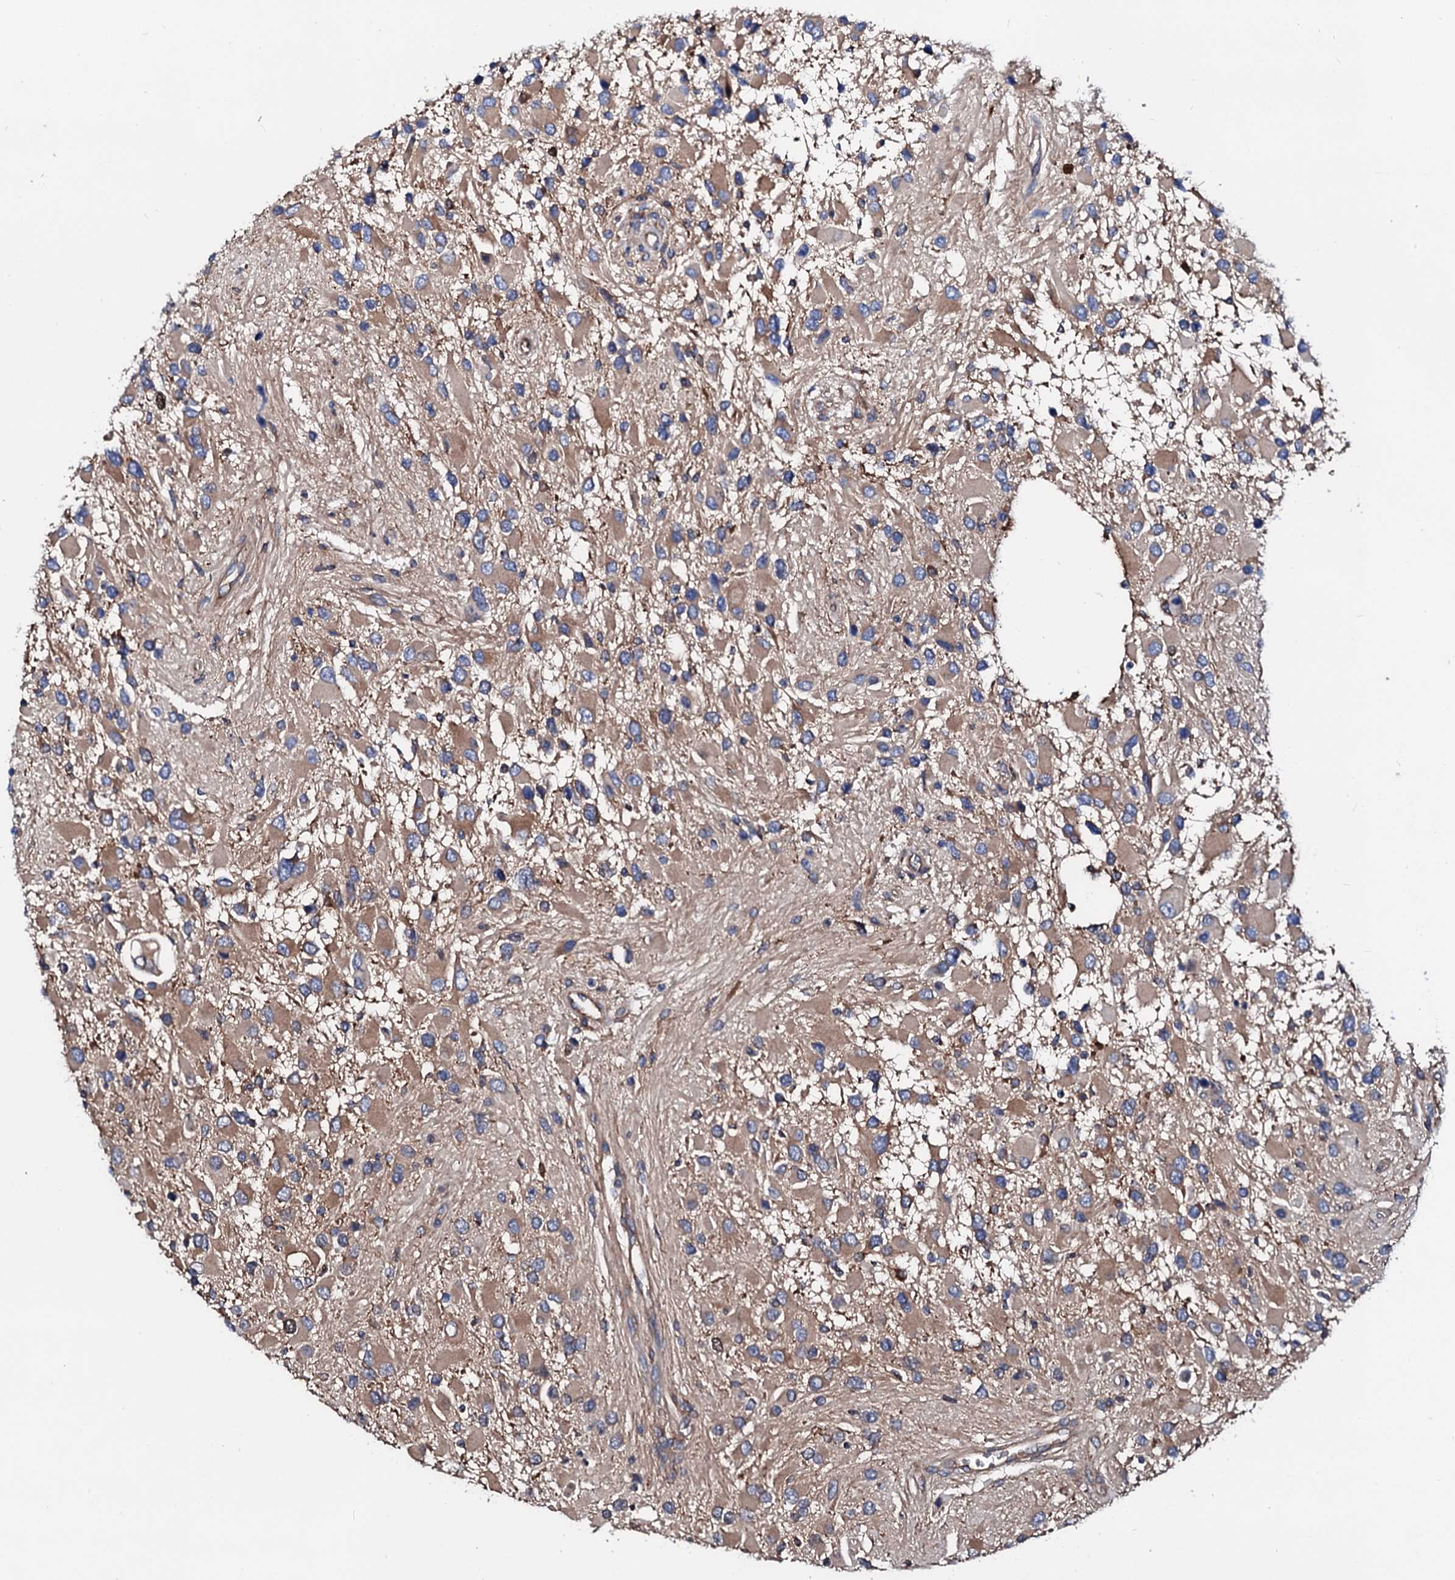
{"staining": {"intensity": "moderate", "quantity": ">75%", "location": "cytoplasmic/membranous"}, "tissue": "glioma", "cell_type": "Tumor cells", "image_type": "cancer", "snomed": [{"axis": "morphology", "description": "Glioma, malignant, High grade"}, {"axis": "topography", "description": "Brain"}], "caption": "Immunohistochemical staining of human malignant glioma (high-grade) reveals moderate cytoplasmic/membranous protein expression in approximately >75% of tumor cells.", "gene": "CSKMT", "patient": {"sex": "male", "age": 53}}